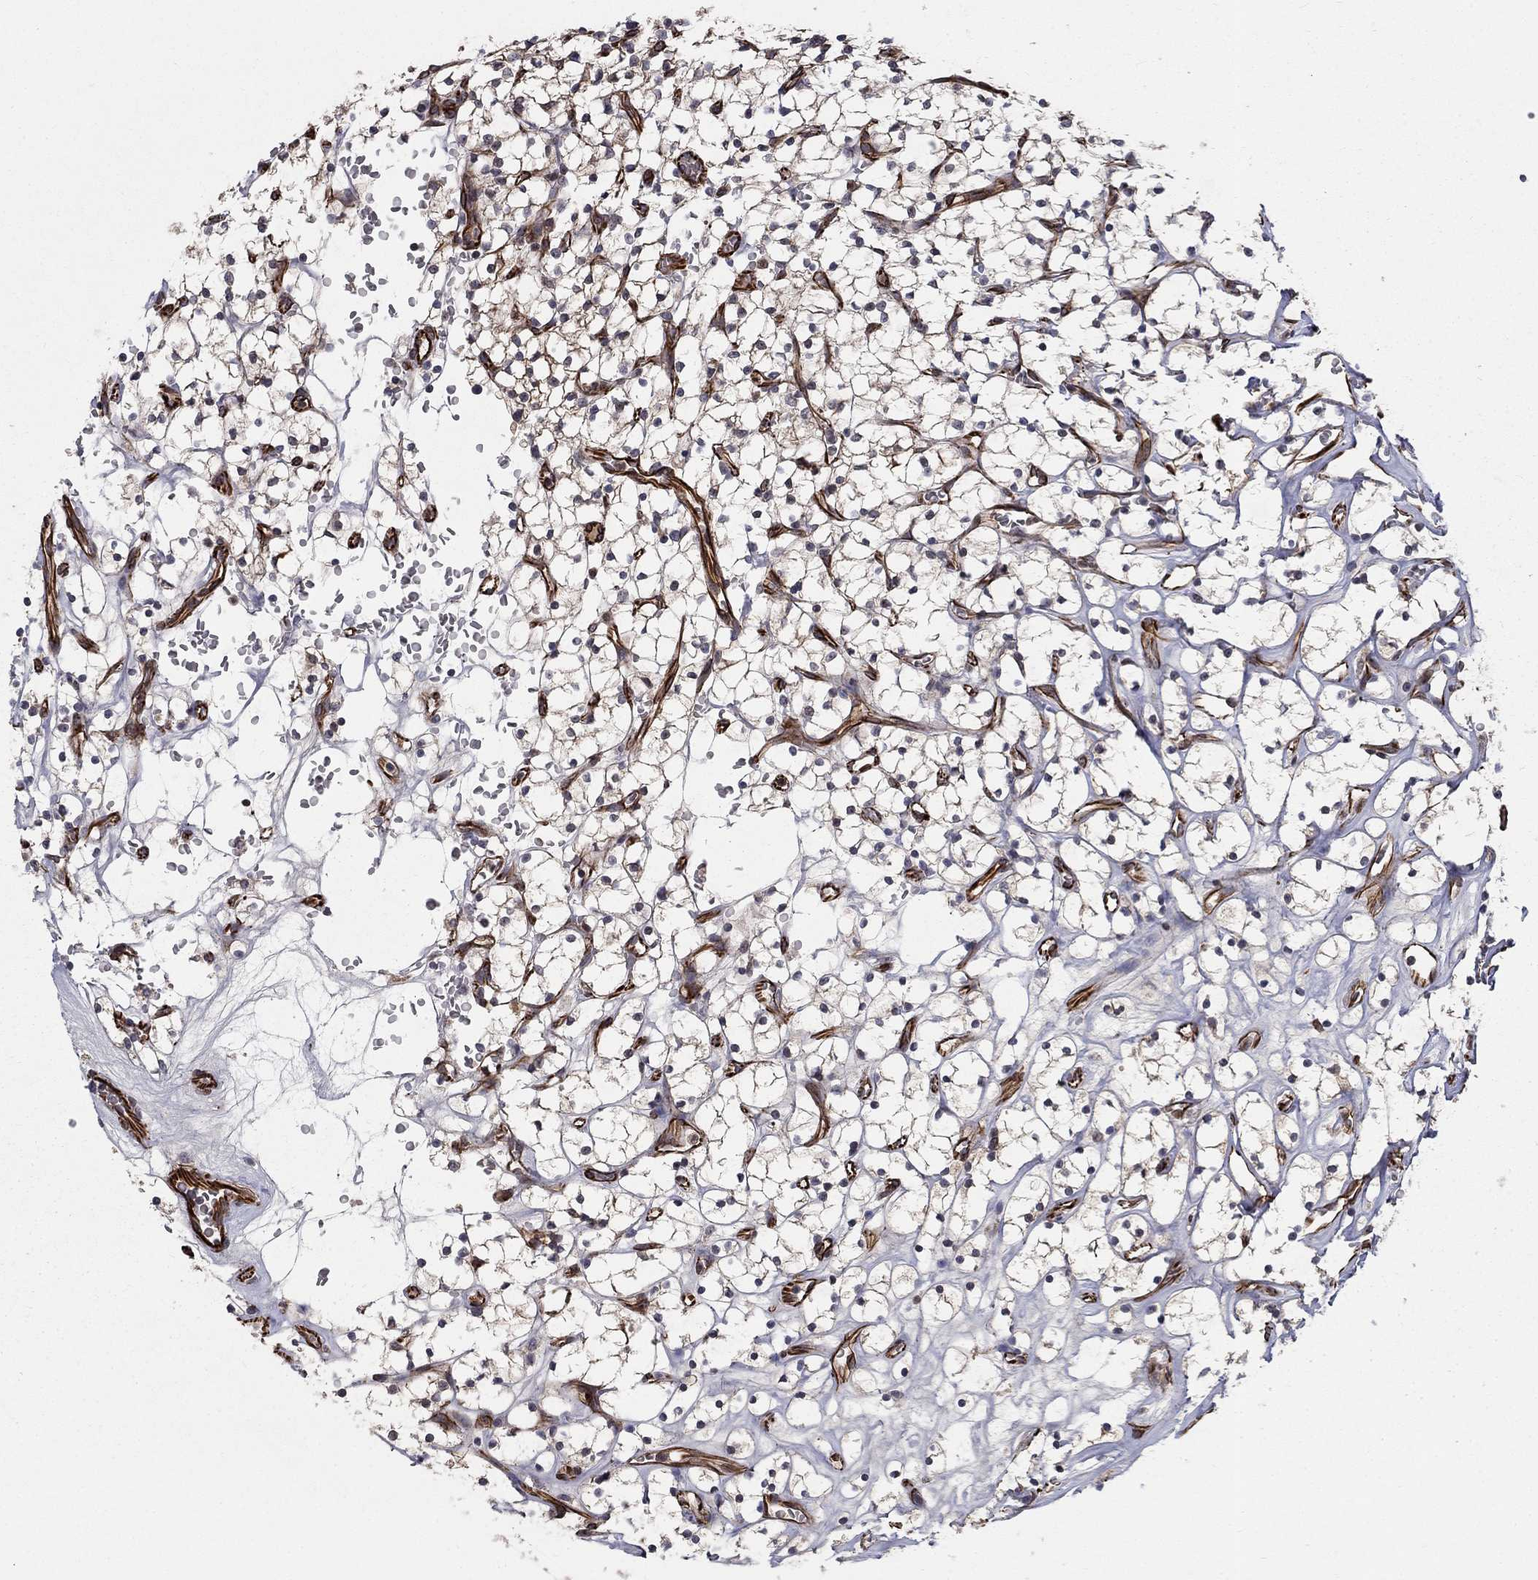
{"staining": {"intensity": "negative", "quantity": "none", "location": "none"}, "tissue": "renal cancer", "cell_type": "Tumor cells", "image_type": "cancer", "snomed": [{"axis": "morphology", "description": "Adenocarcinoma, NOS"}, {"axis": "topography", "description": "Kidney"}], "caption": "Adenocarcinoma (renal) was stained to show a protein in brown. There is no significant expression in tumor cells.", "gene": "MSRA", "patient": {"sex": "female", "age": 64}}